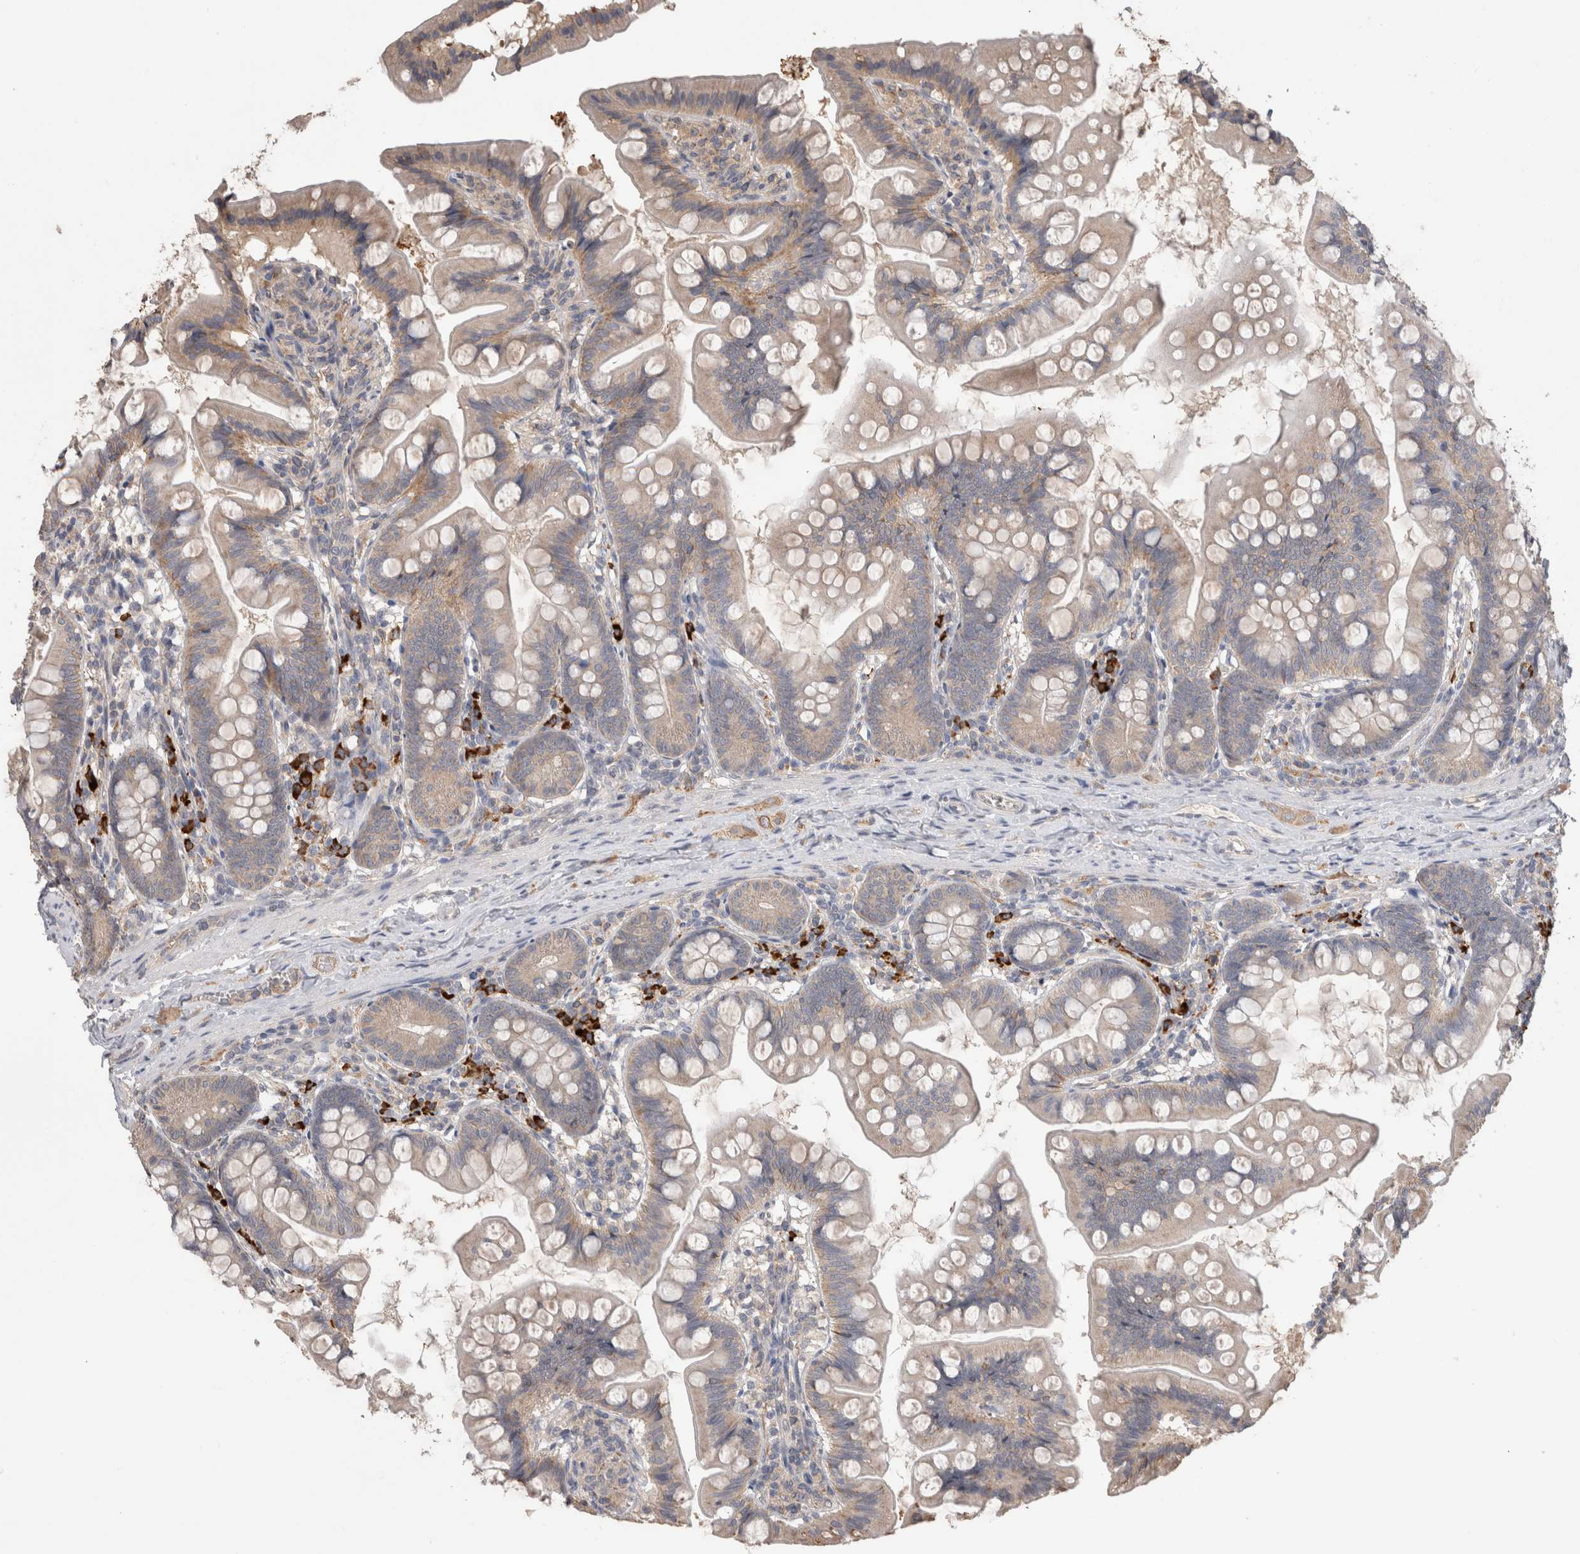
{"staining": {"intensity": "negative", "quantity": "none", "location": "none"}, "tissue": "small intestine", "cell_type": "Glandular cells", "image_type": "normal", "snomed": [{"axis": "morphology", "description": "Normal tissue, NOS"}, {"axis": "topography", "description": "Small intestine"}], "caption": "Normal small intestine was stained to show a protein in brown. There is no significant positivity in glandular cells. (Brightfield microscopy of DAB IHC at high magnification).", "gene": "PPP3CC", "patient": {"sex": "male", "age": 7}}